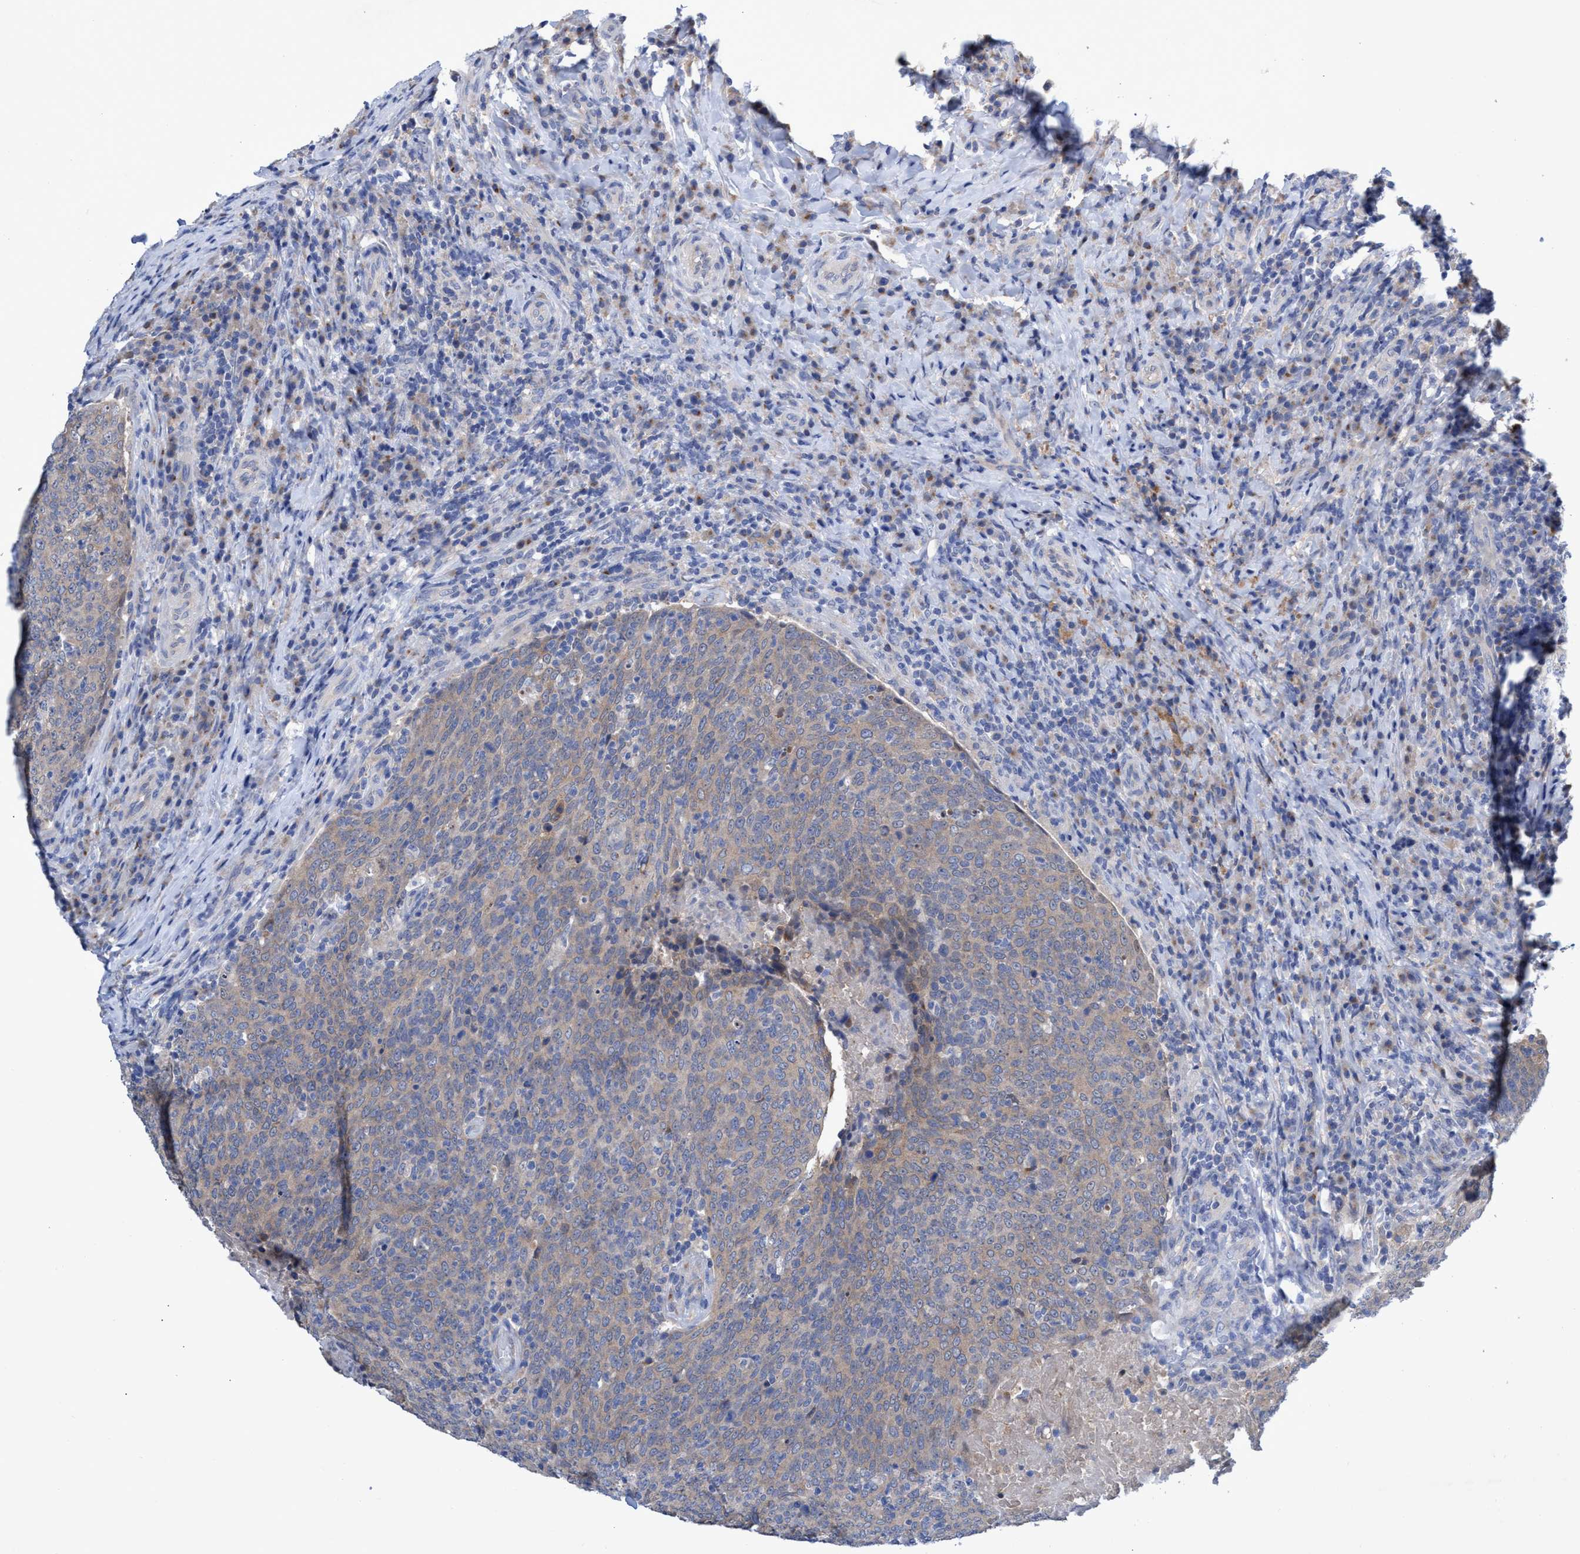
{"staining": {"intensity": "weak", "quantity": "25%-75%", "location": "cytoplasmic/membranous"}, "tissue": "head and neck cancer", "cell_type": "Tumor cells", "image_type": "cancer", "snomed": [{"axis": "morphology", "description": "Squamous cell carcinoma, NOS"}, {"axis": "morphology", "description": "Squamous cell carcinoma, metastatic, NOS"}, {"axis": "topography", "description": "Lymph node"}, {"axis": "topography", "description": "Head-Neck"}], "caption": "Head and neck squamous cell carcinoma was stained to show a protein in brown. There is low levels of weak cytoplasmic/membranous staining in about 25%-75% of tumor cells.", "gene": "SVEP1", "patient": {"sex": "male", "age": 62}}